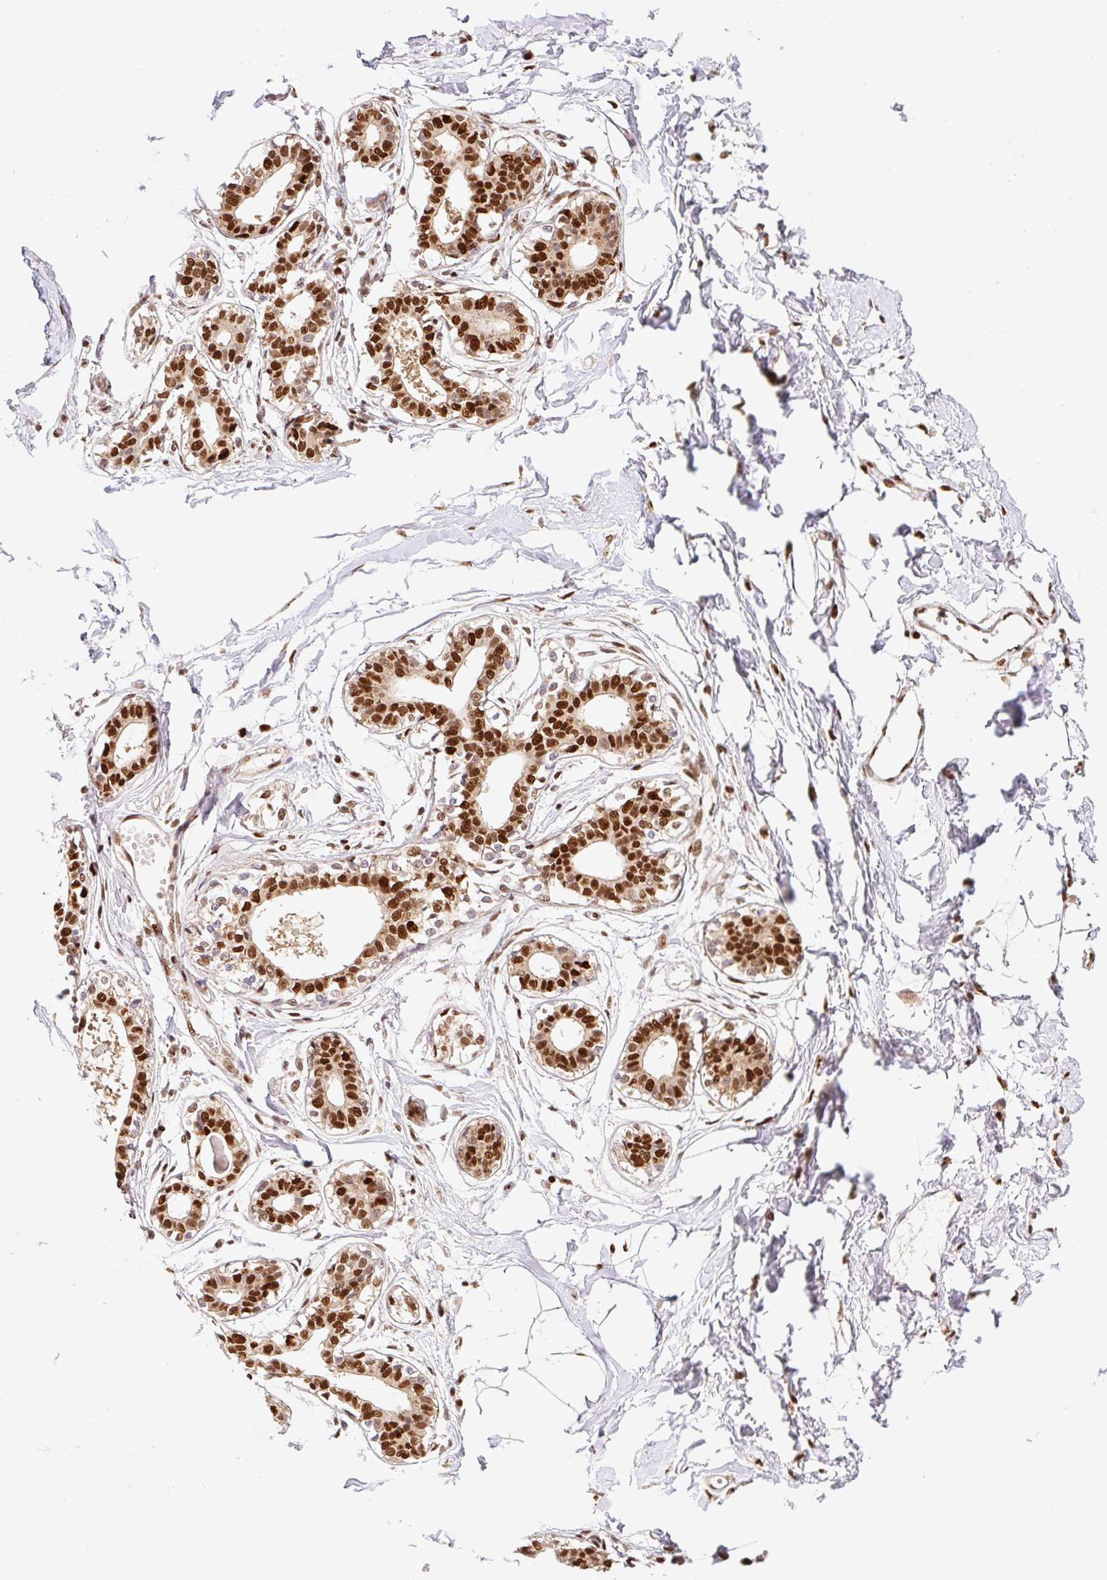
{"staining": {"intensity": "negative", "quantity": "none", "location": "none"}, "tissue": "breast", "cell_type": "Adipocytes", "image_type": "normal", "snomed": [{"axis": "morphology", "description": "Normal tissue, NOS"}, {"axis": "topography", "description": "Breast"}], "caption": "DAB immunohistochemical staining of unremarkable human breast displays no significant expression in adipocytes. (Brightfield microscopy of DAB (3,3'-diaminobenzidine) immunohistochemistry at high magnification).", "gene": "GPR139", "patient": {"sex": "female", "age": 45}}